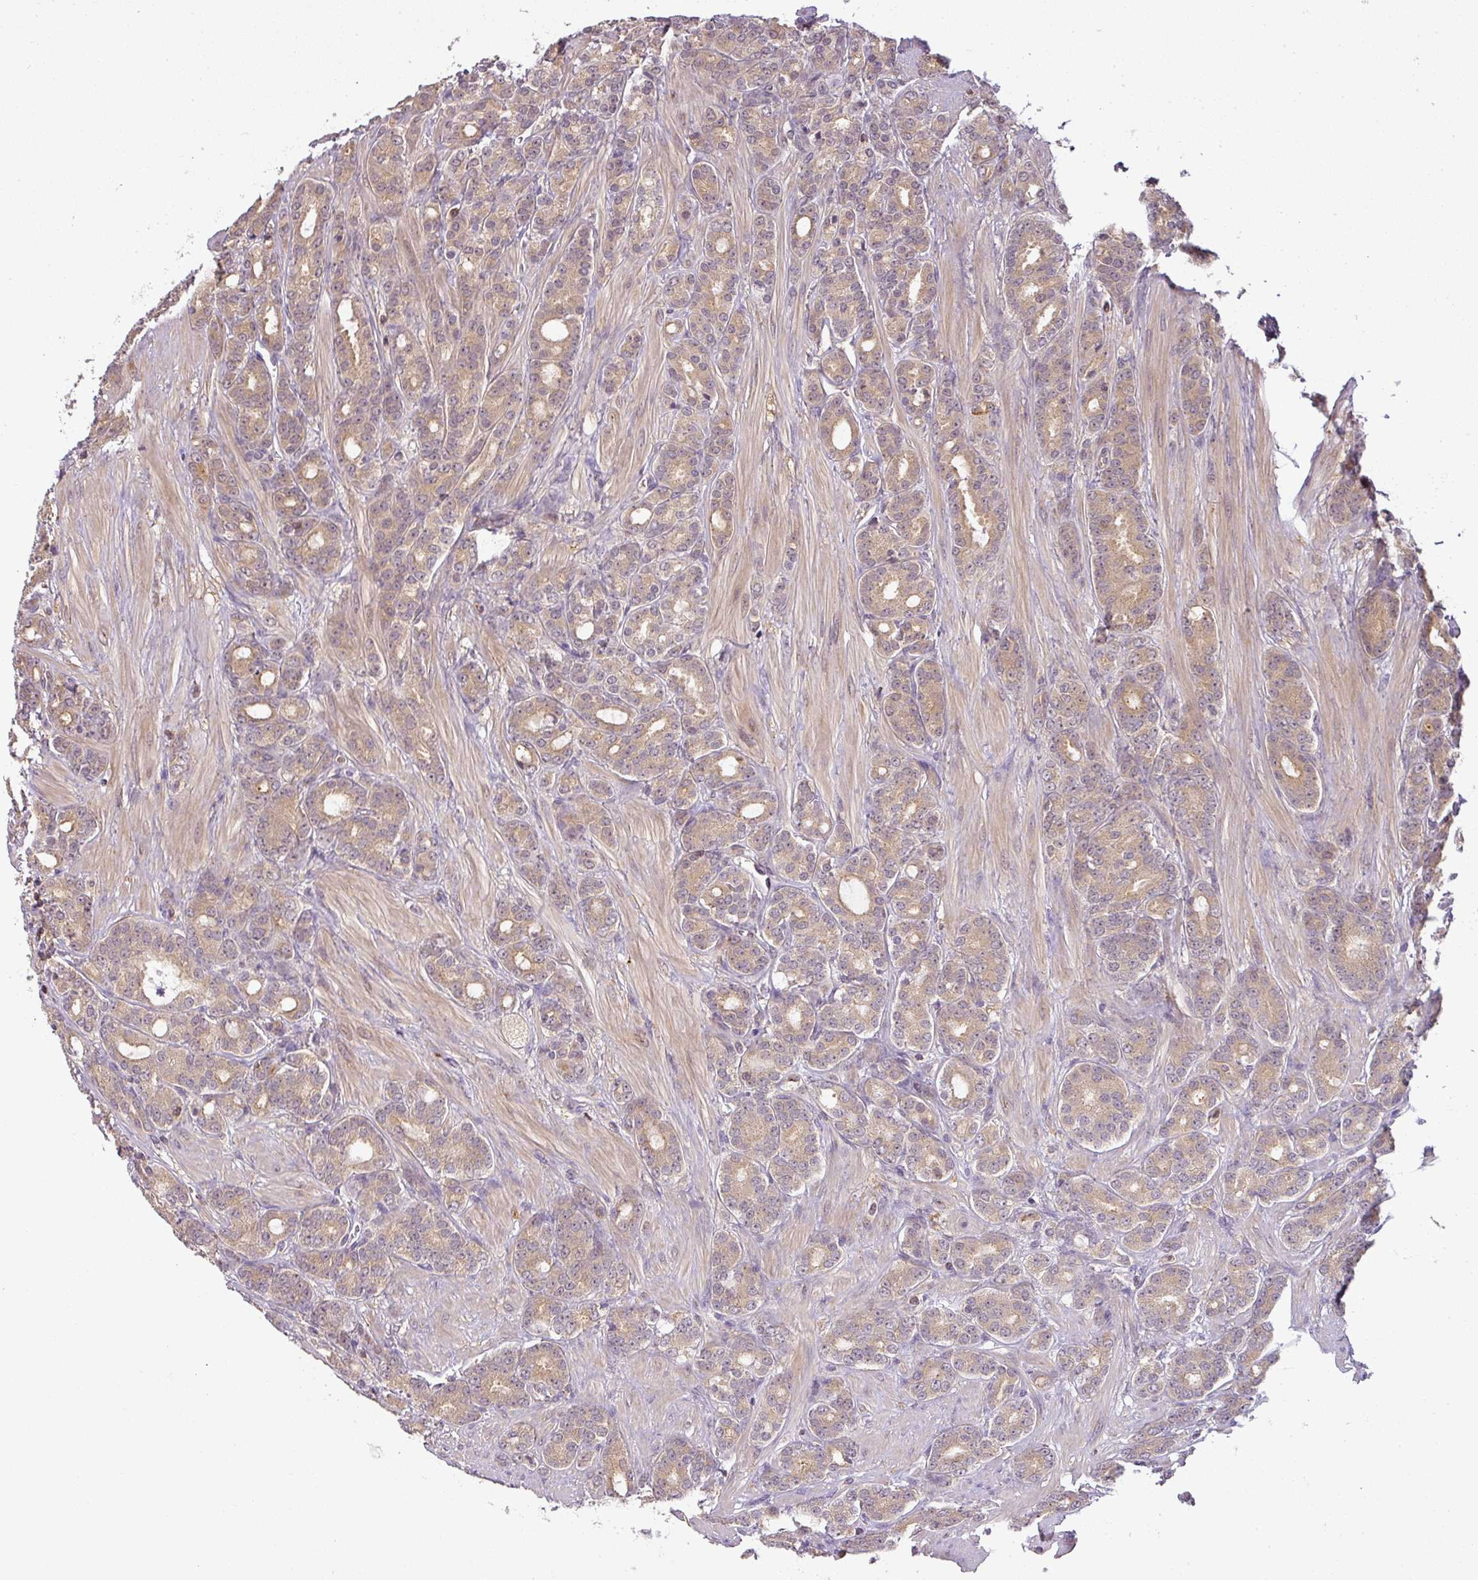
{"staining": {"intensity": "weak", "quantity": ">75%", "location": "cytoplasmic/membranous"}, "tissue": "prostate cancer", "cell_type": "Tumor cells", "image_type": "cancer", "snomed": [{"axis": "morphology", "description": "Adenocarcinoma, High grade"}, {"axis": "topography", "description": "Prostate"}], "caption": "There is low levels of weak cytoplasmic/membranous staining in tumor cells of prostate adenocarcinoma (high-grade), as demonstrated by immunohistochemical staining (brown color).", "gene": "TCL1B", "patient": {"sex": "male", "age": 62}}